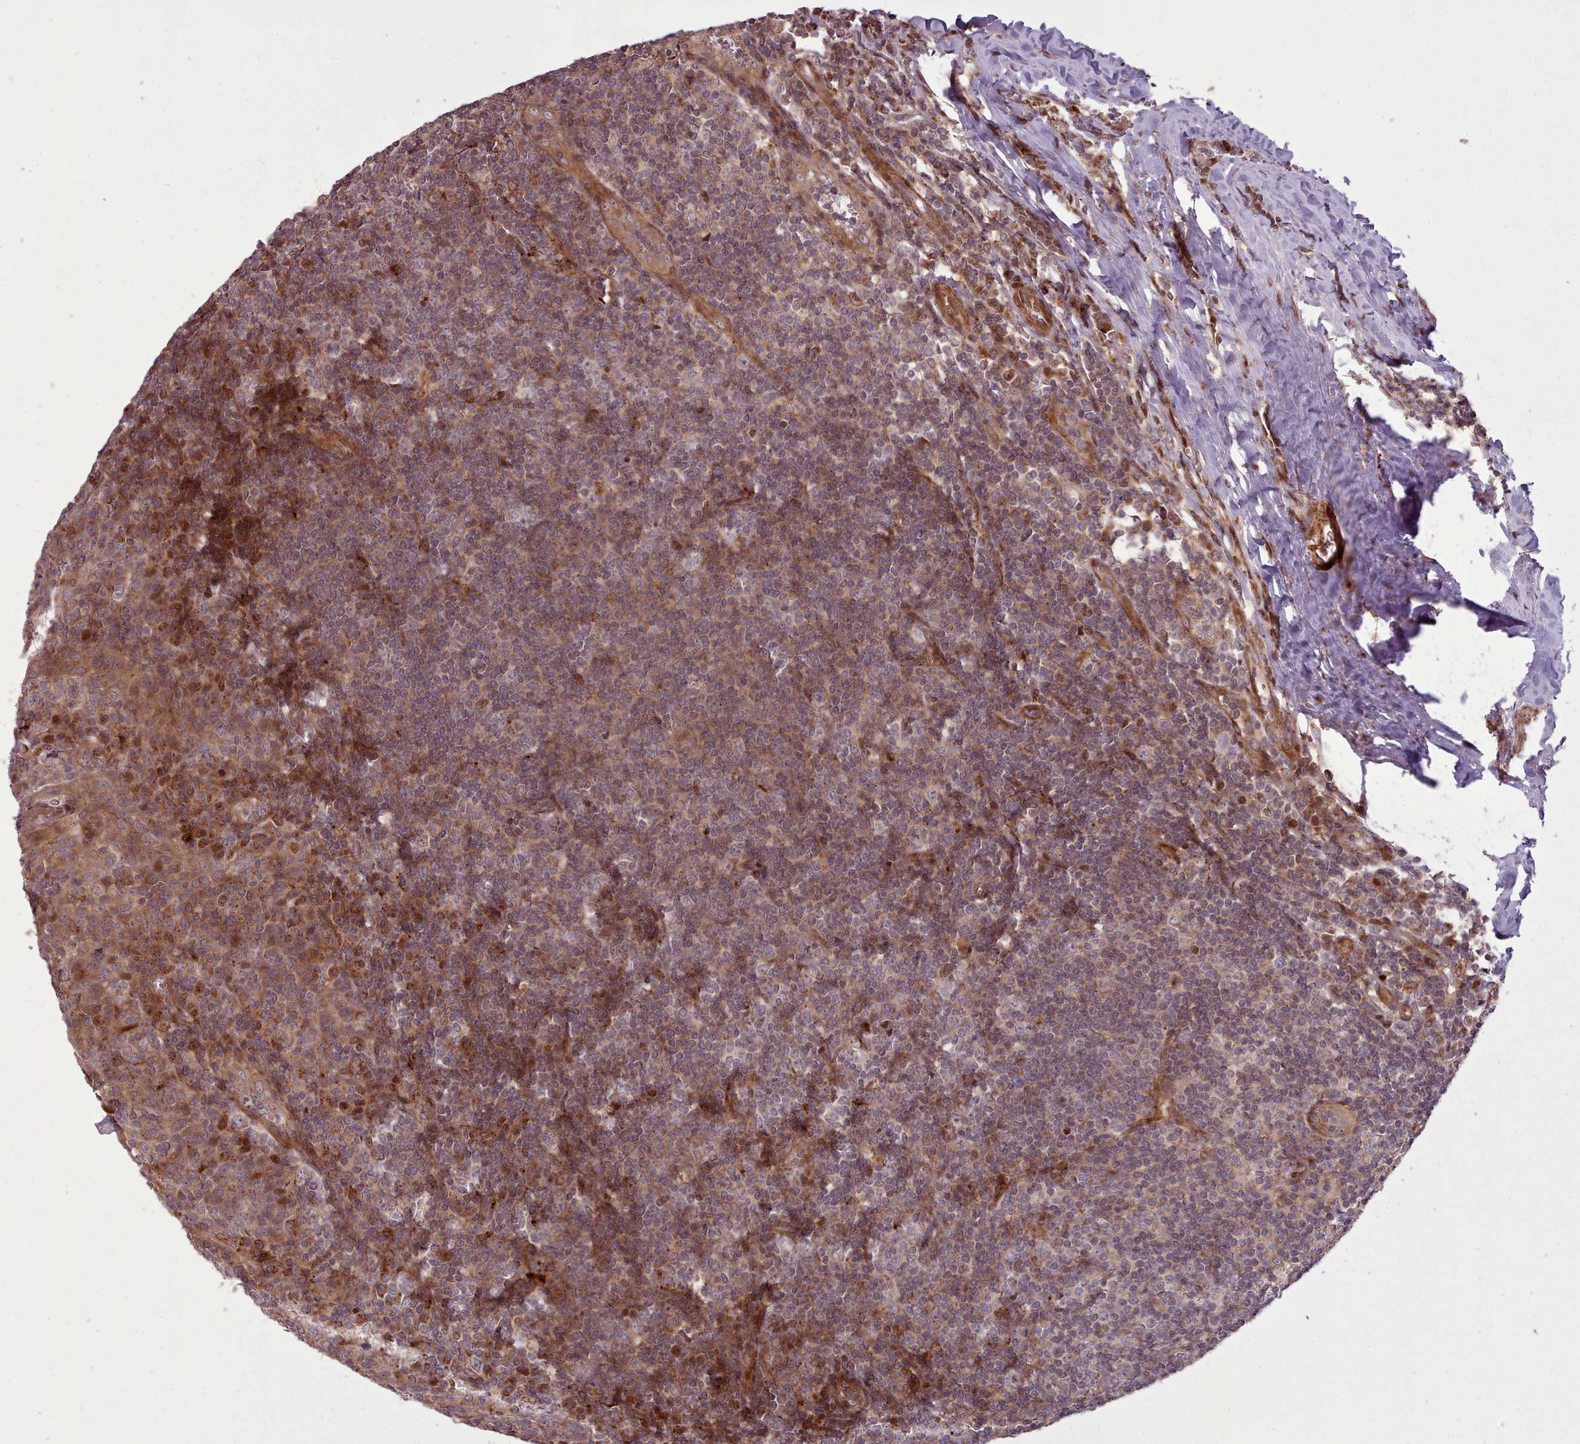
{"staining": {"intensity": "strong", "quantity": "<25%", "location": "cytoplasmic/membranous,nuclear"}, "tissue": "tonsil", "cell_type": "Germinal center cells", "image_type": "normal", "snomed": [{"axis": "morphology", "description": "Normal tissue, NOS"}, {"axis": "topography", "description": "Tonsil"}], "caption": "Immunohistochemical staining of unremarkable tonsil demonstrates medium levels of strong cytoplasmic/membranous,nuclear staining in about <25% of germinal center cells.", "gene": "NLRP7", "patient": {"sex": "male", "age": 27}}